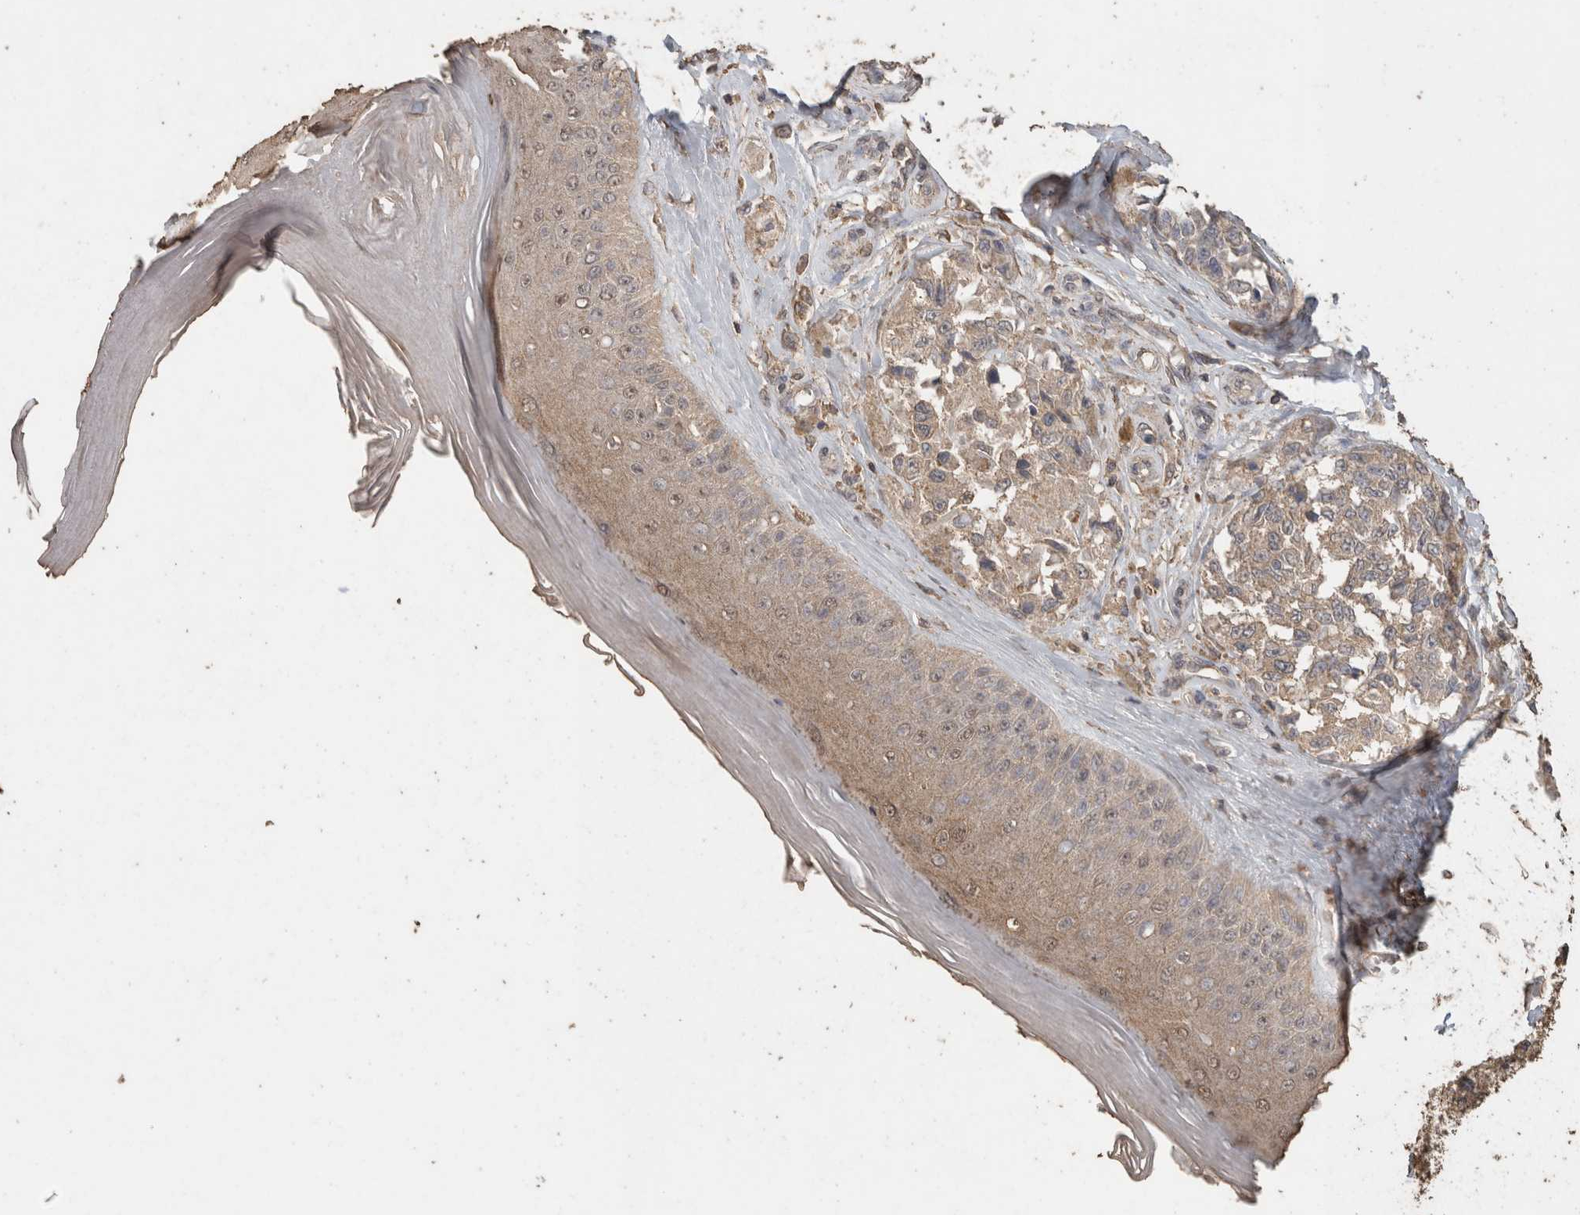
{"staining": {"intensity": "weak", "quantity": ">75%", "location": "cytoplasmic/membranous"}, "tissue": "melanoma", "cell_type": "Tumor cells", "image_type": "cancer", "snomed": [{"axis": "morphology", "description": "Malignant melanoma, NOS"}, {"axis": "topography", "description": "Skin"}], "caption": "Immunohistochemical staining of human melanoma reveals weak cytoplasmic/membranous protein positivity in about >75% of tumor cells.", "gene": "CX3CL1", "patient": {"sex": "female", "age": 64}}